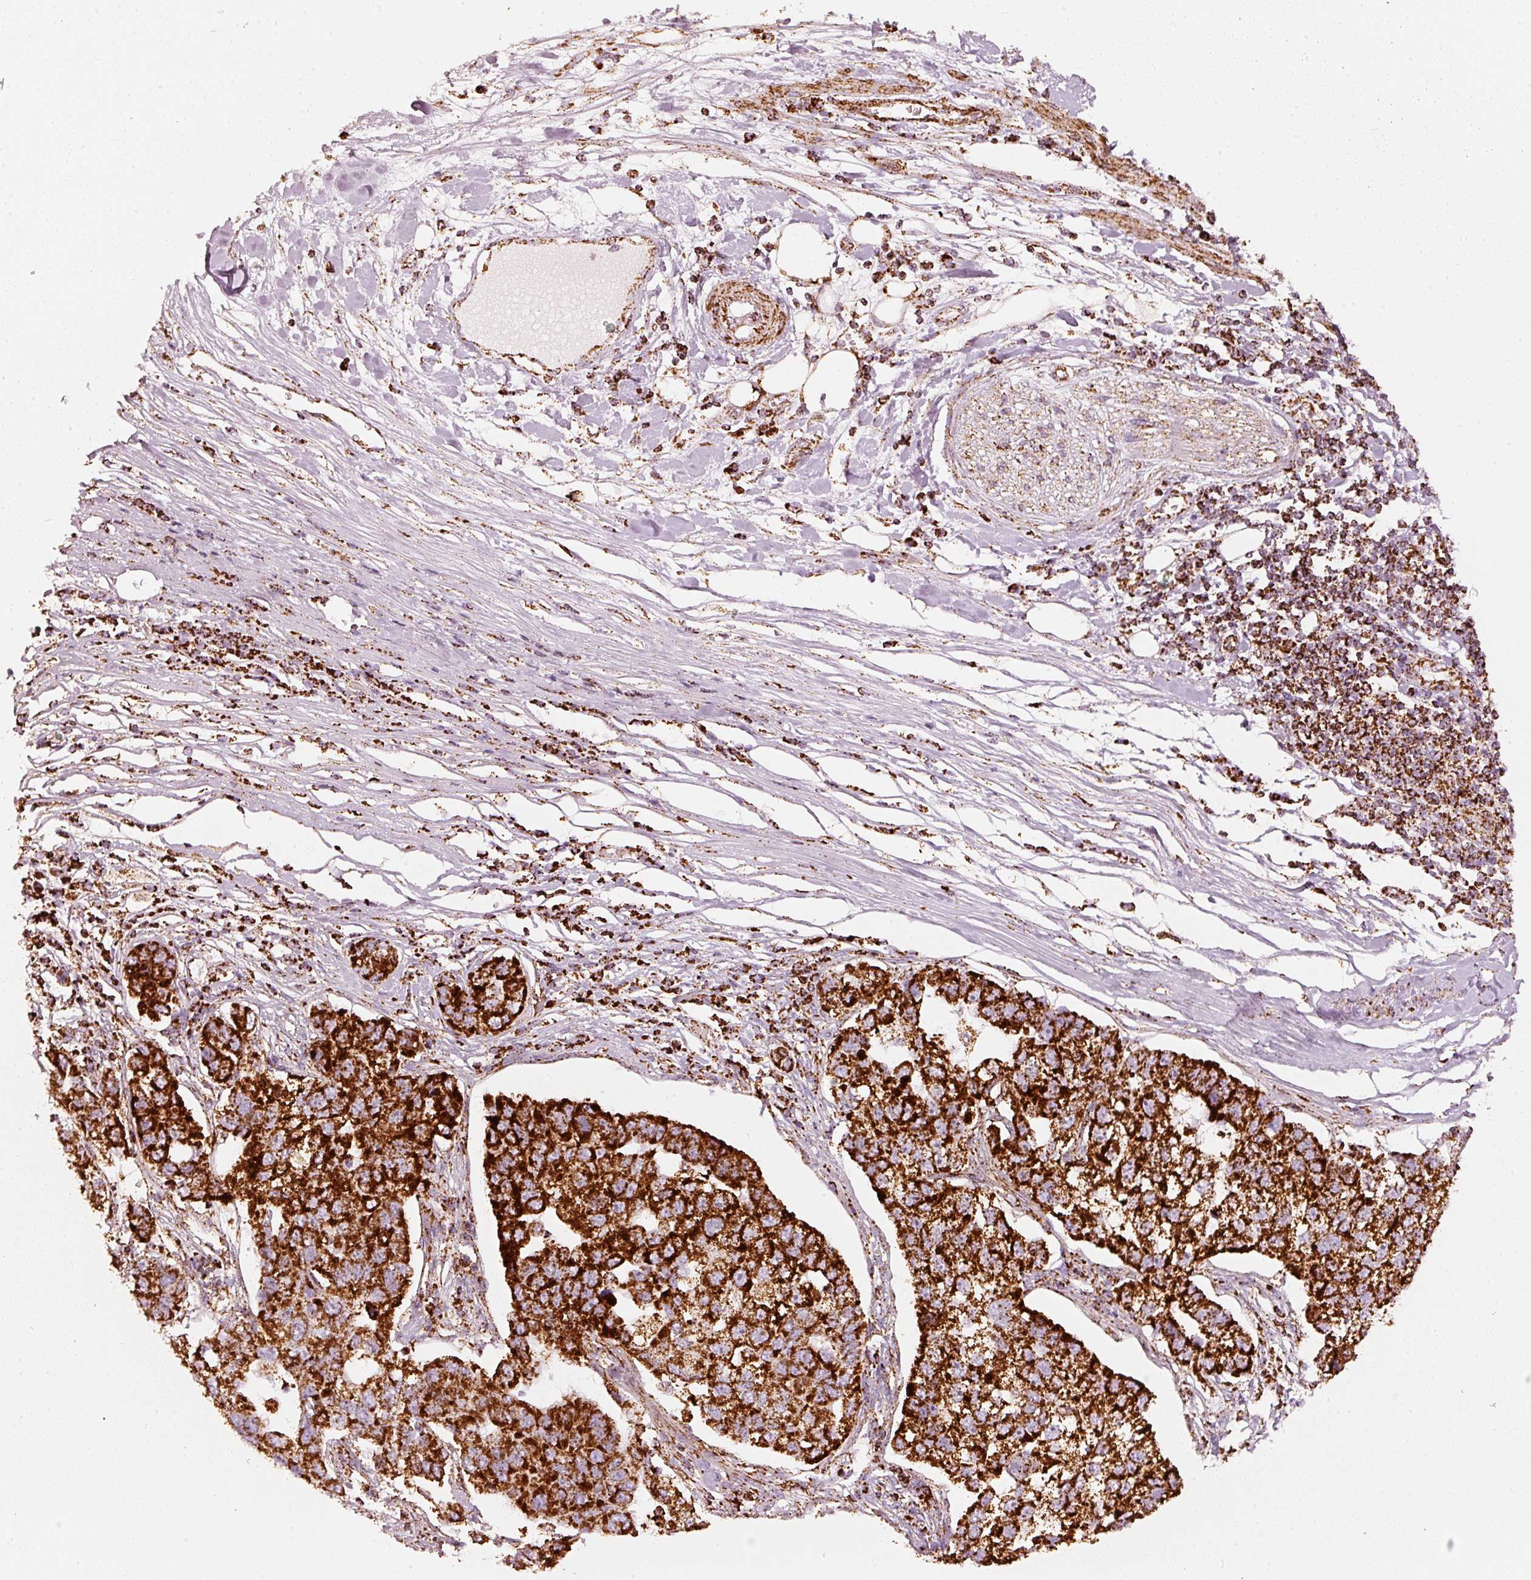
{"staining": {"intensity": "strong", "quantity": ">75%", "location": "cytoplasmic/membranous"}, "tissue": "pancreatic cancer", "cell_type": "Tumor cells", "image_type": "cancer", "snomed": [{"axis": "morphology", "description": "Adenocarcinoma, NOS"}, {"axis": "topography", "description": "Pancreas"}], "caption": "Pancreatic adenocarcinoma was stained to show a protein in brown. There is high levels of strong cytoplasmic/membranous staining in about >75% of tumor cells.", "gene": "UQCRC1", "patient": {"sex": "female", "age": 61}}